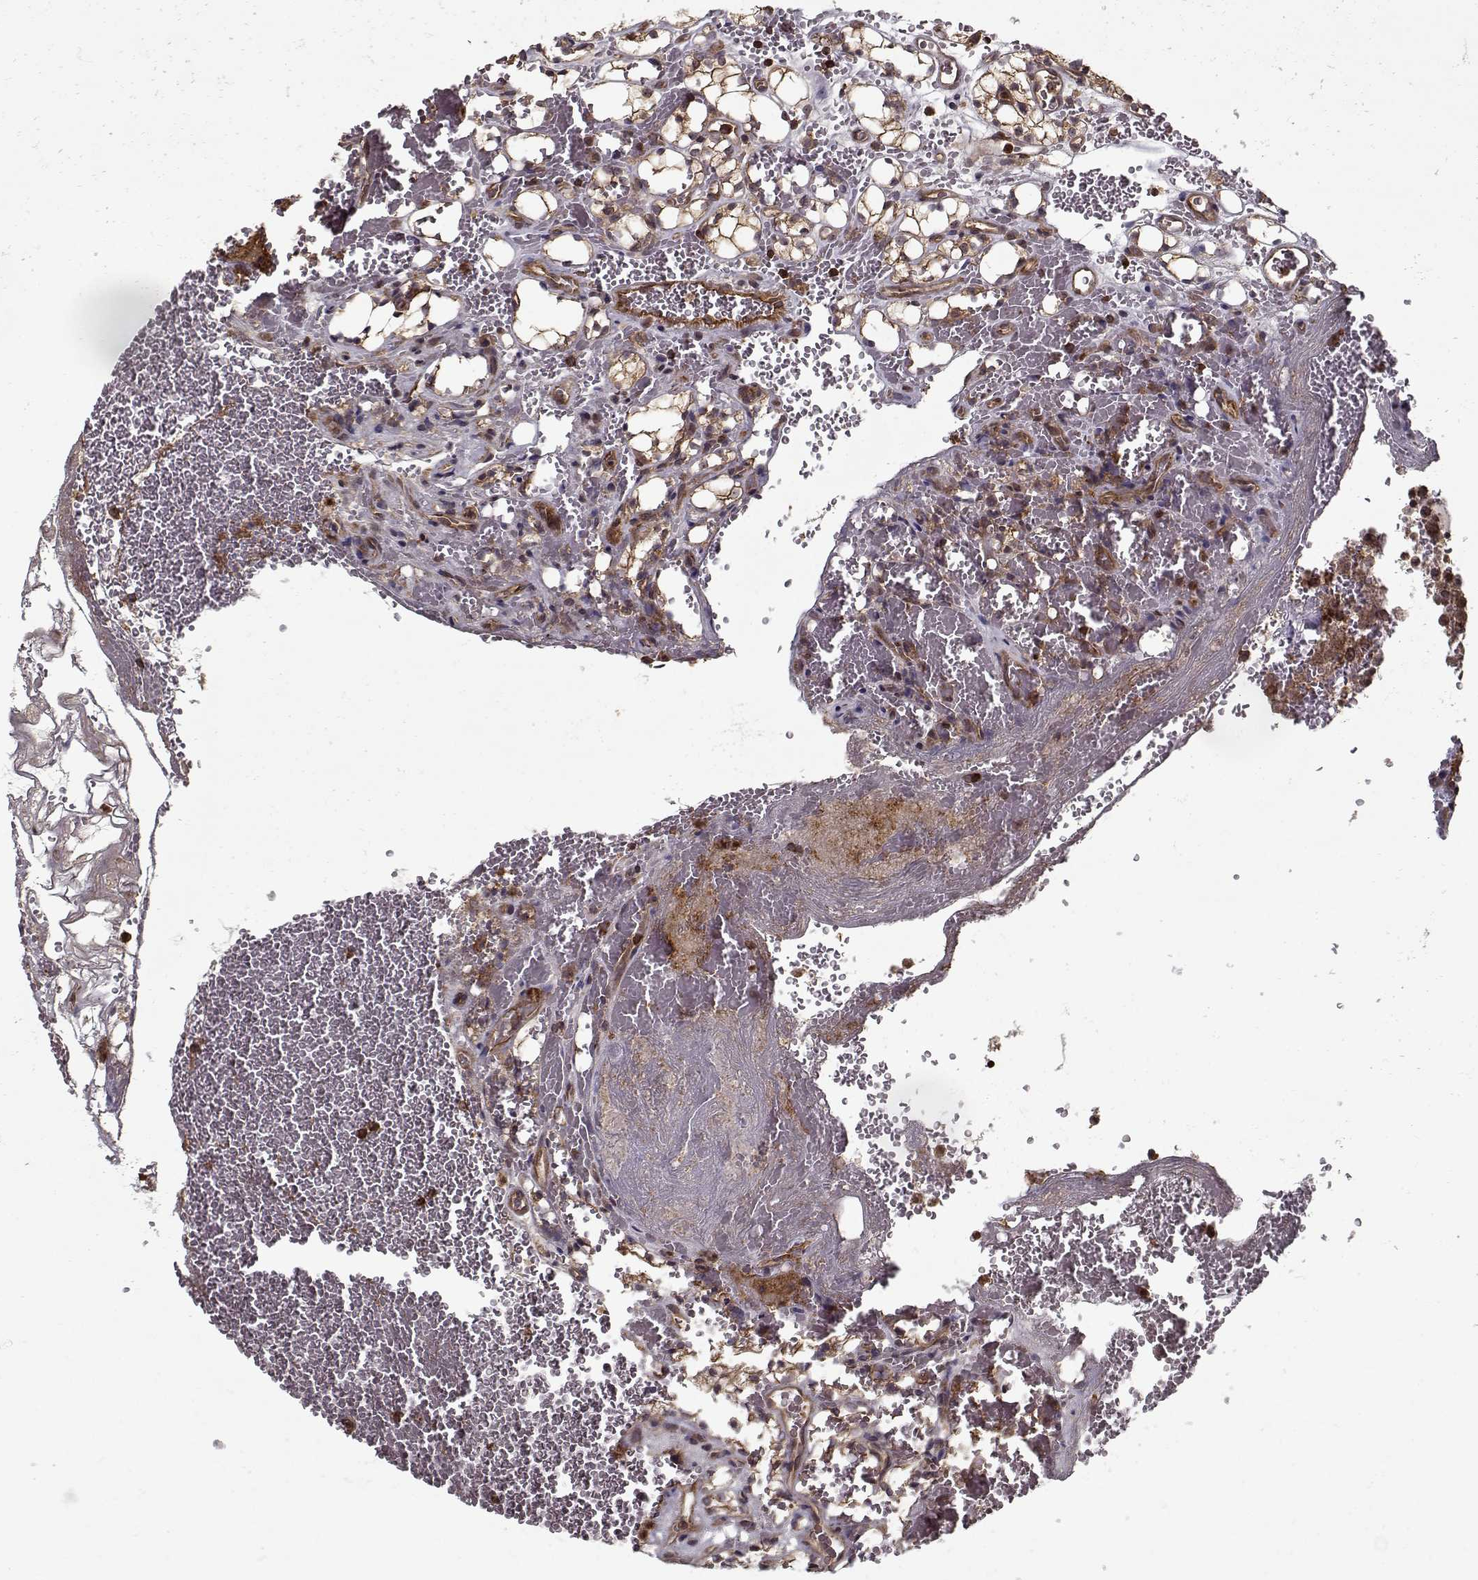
{"staining": {"intensity": "strong", "quantity": ">75%", "location": "cytoplasmic/membranous"}, "tissue": "renal cancer", "cell_type": "Tumor cells", "image_type": "cancer", "snomed": [{"axis": "morphology", "description": "Adenocarcinoma, NOS"}, {"axis": "topography", "description": "Kidney"}], "caption": "The immunohistochemical stain labels strong cytoplasmic/membranous staining in tumor cells of renal adenocarcinoma tissue.", "gene": "PPP1R12A", "patient": {"sex": "female", "age": 69}}